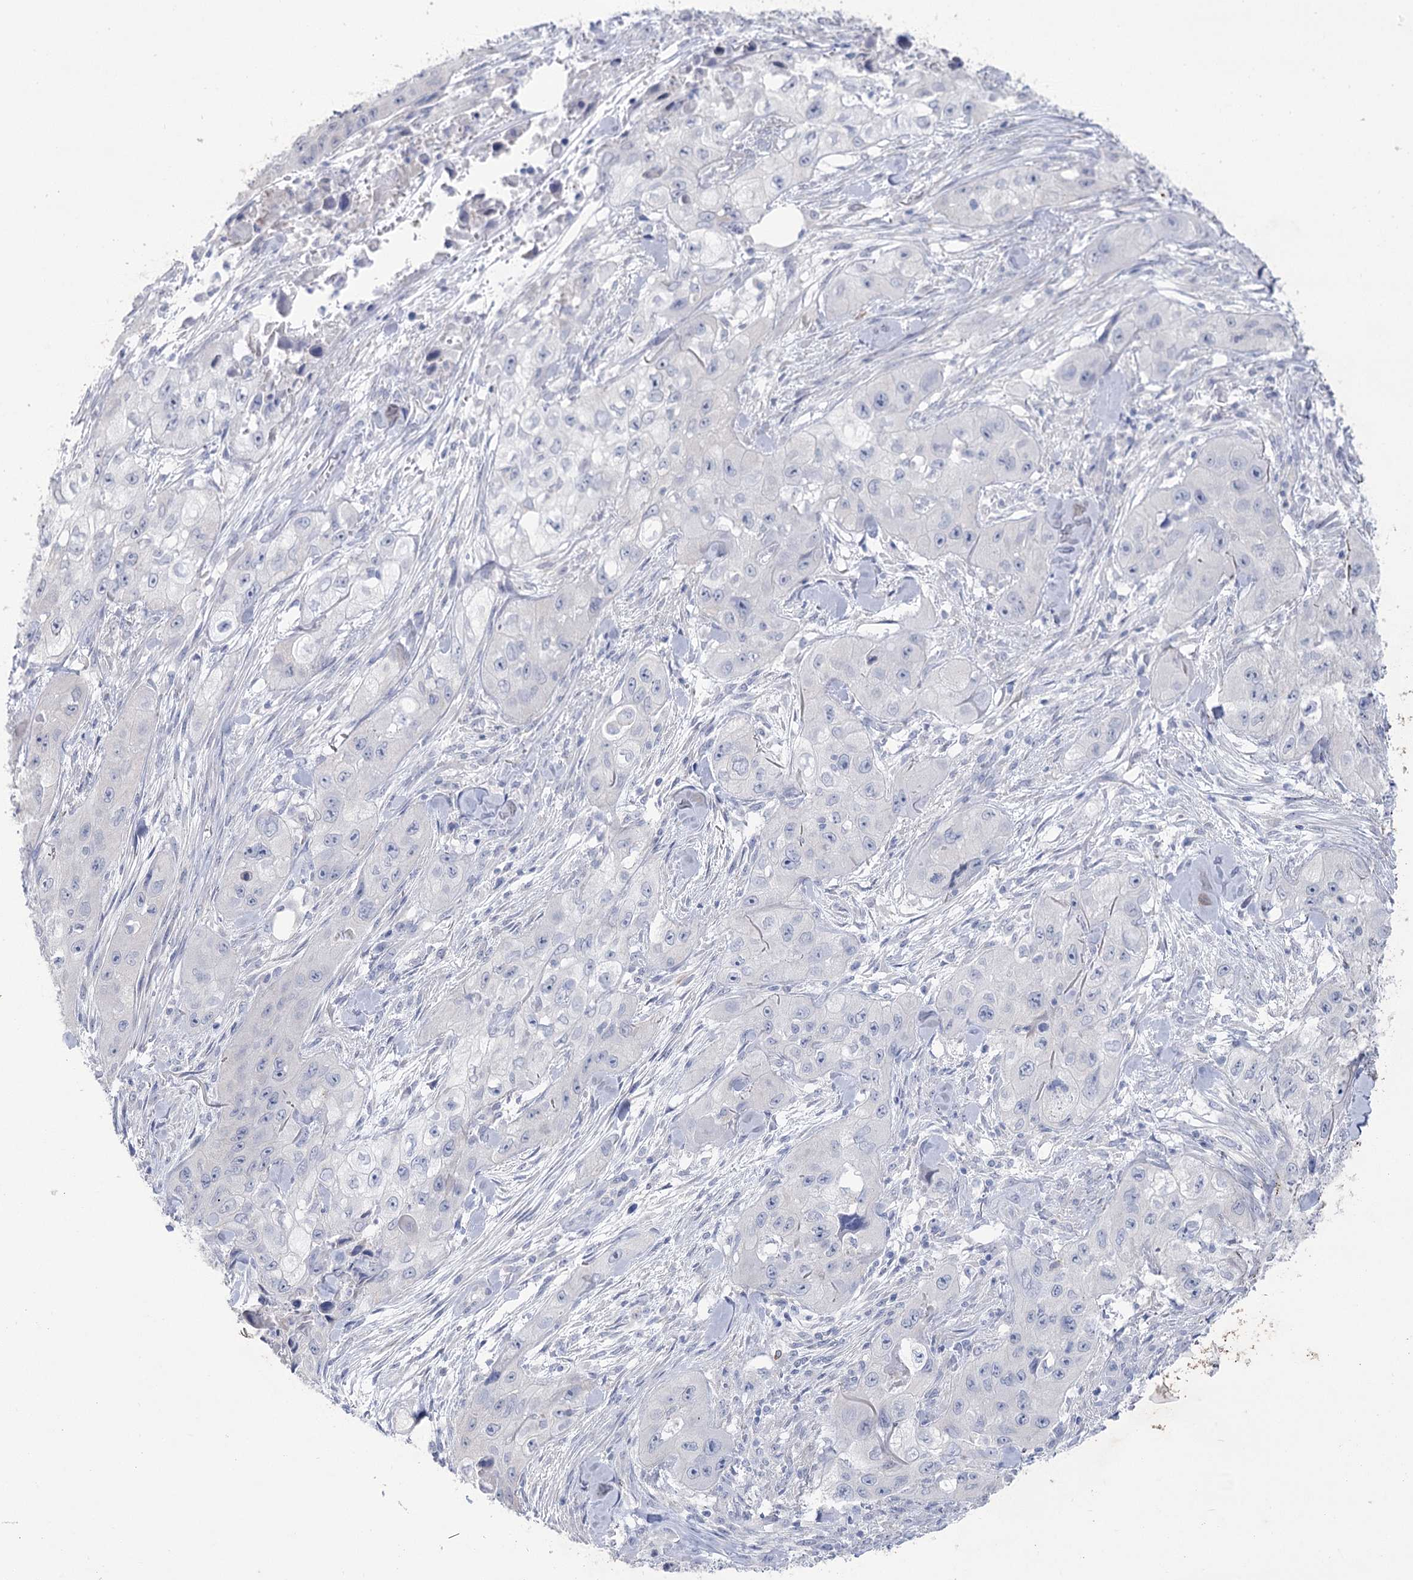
{"staining": {"intensity": "negative", "quantity": "none", "location": "none"}, "tissue": "skin cancer", "cell_type": "Tumor cells", "image_type": "cancer", "snomed": [{"axis": "morphology", "description": "Squamous cell carcinoma, NOS"}, {"axis": "topography", "description": "Skin"}, {"axis": "topography", "description": "Subcutis"}], "caption": "A high-resolution photomicrograph shows immunohistochemistry (IHC) staining of skin squamous cell carcinoma, which demonstrates no significant positivity in tumor cells.", "gene": "CCDC88A", "patient": {"sex": "male", "age": 73}}